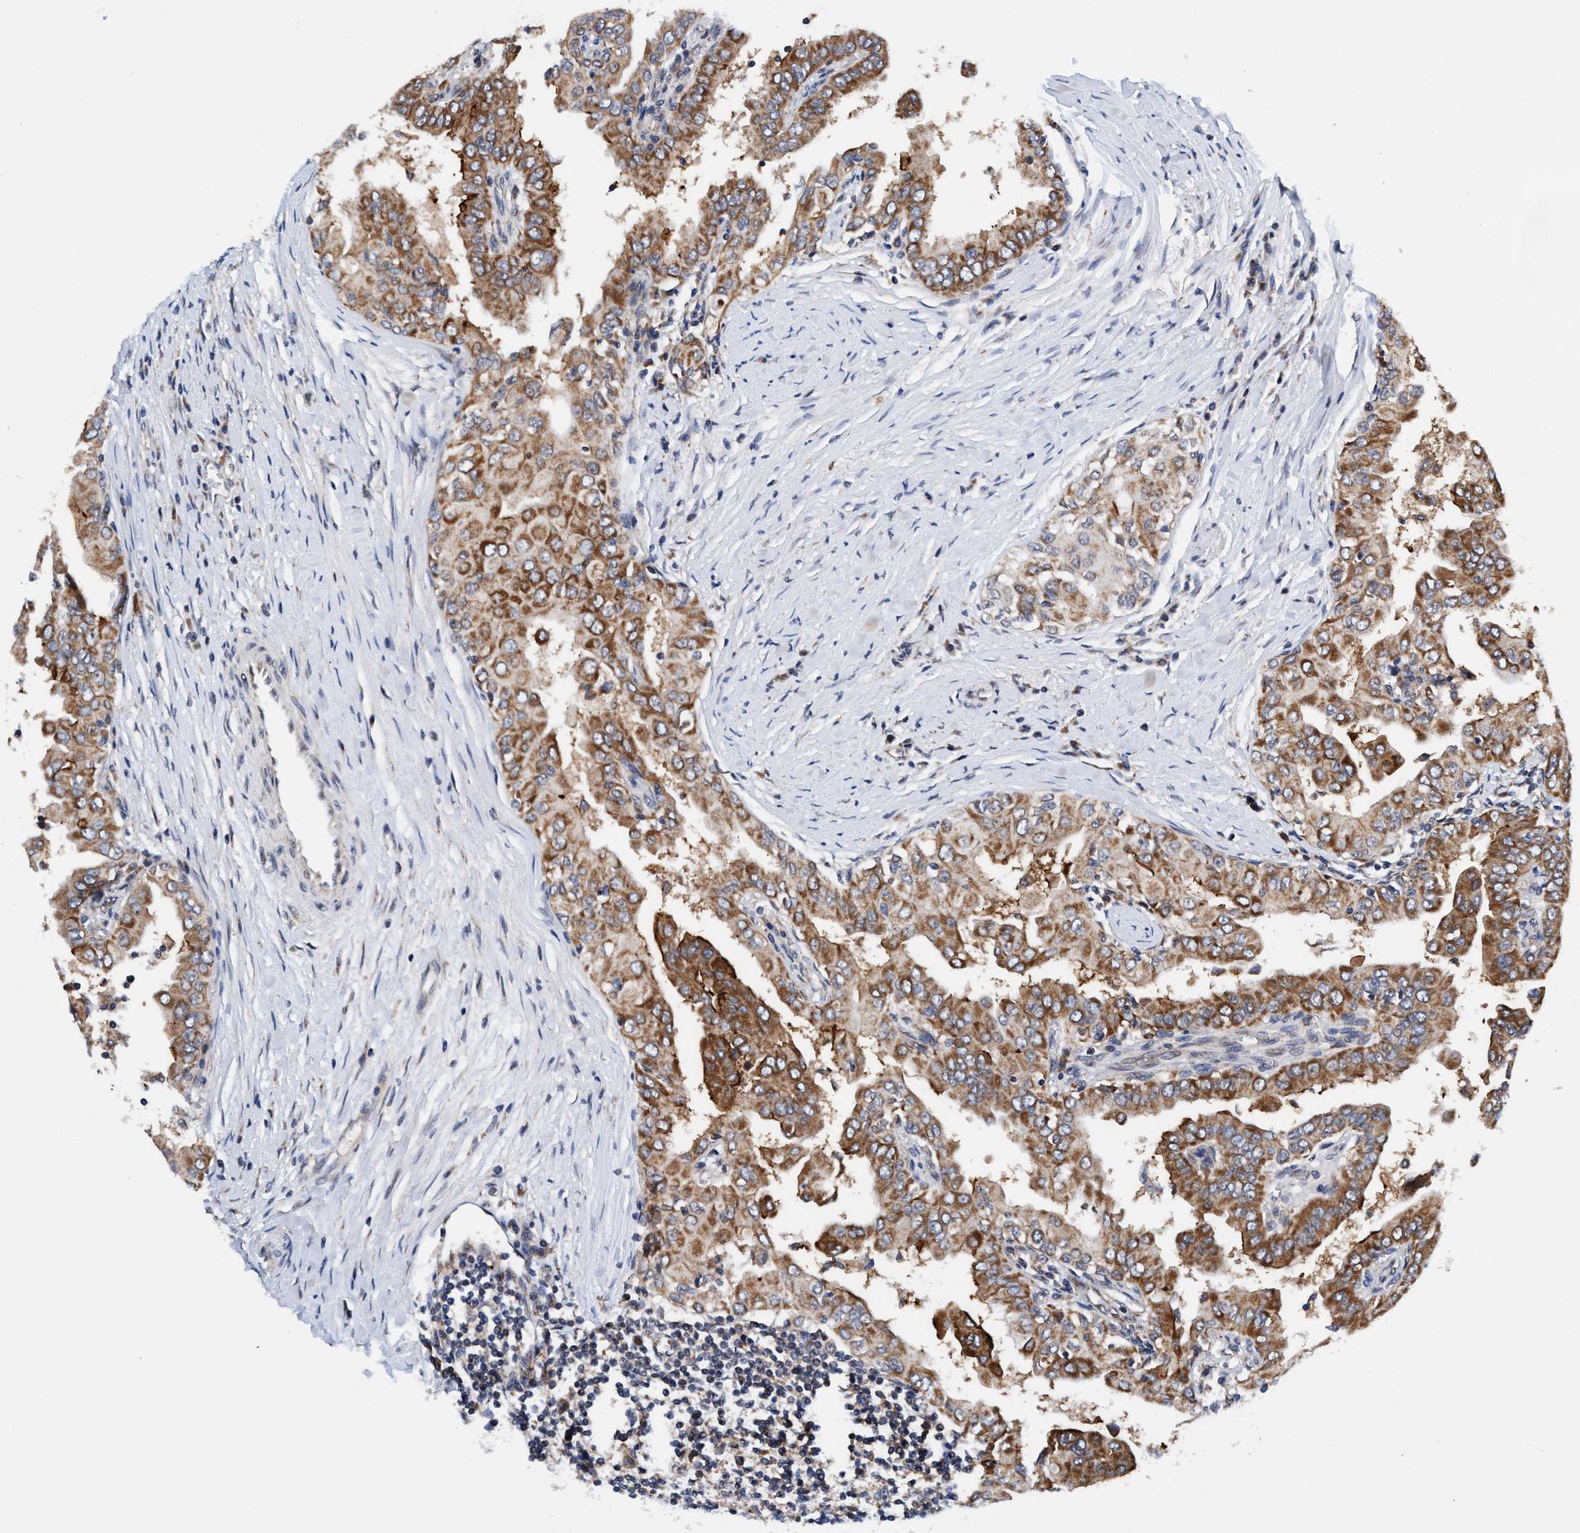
{"staining": {"intensity": "moderate", "quantity": ">75%", "location": "cytoplasmic/membranous"}, "tissue": "thyroid cancer", "cell_type": "Tumor cells", "image_type": "cancer", "snomed": [{"axis": "morphology", "description": "Papillary adenocarcinoma, NOS"}, {"axis": "topography", "description": "Thyroid gland"}], "caption": "DAB (3,3'-diaminobenzidine) immunohistochemical staining of papillary adenocarcinoma (thyroid) displays moderate cytoplasmic/membranous protein expression in approximately >75% of tumor cells. (DAB = brown stain, brightfield microscopy at high magnification).", "gene": "AGAP2", "patient": {"sex": "male", "age": 33}}